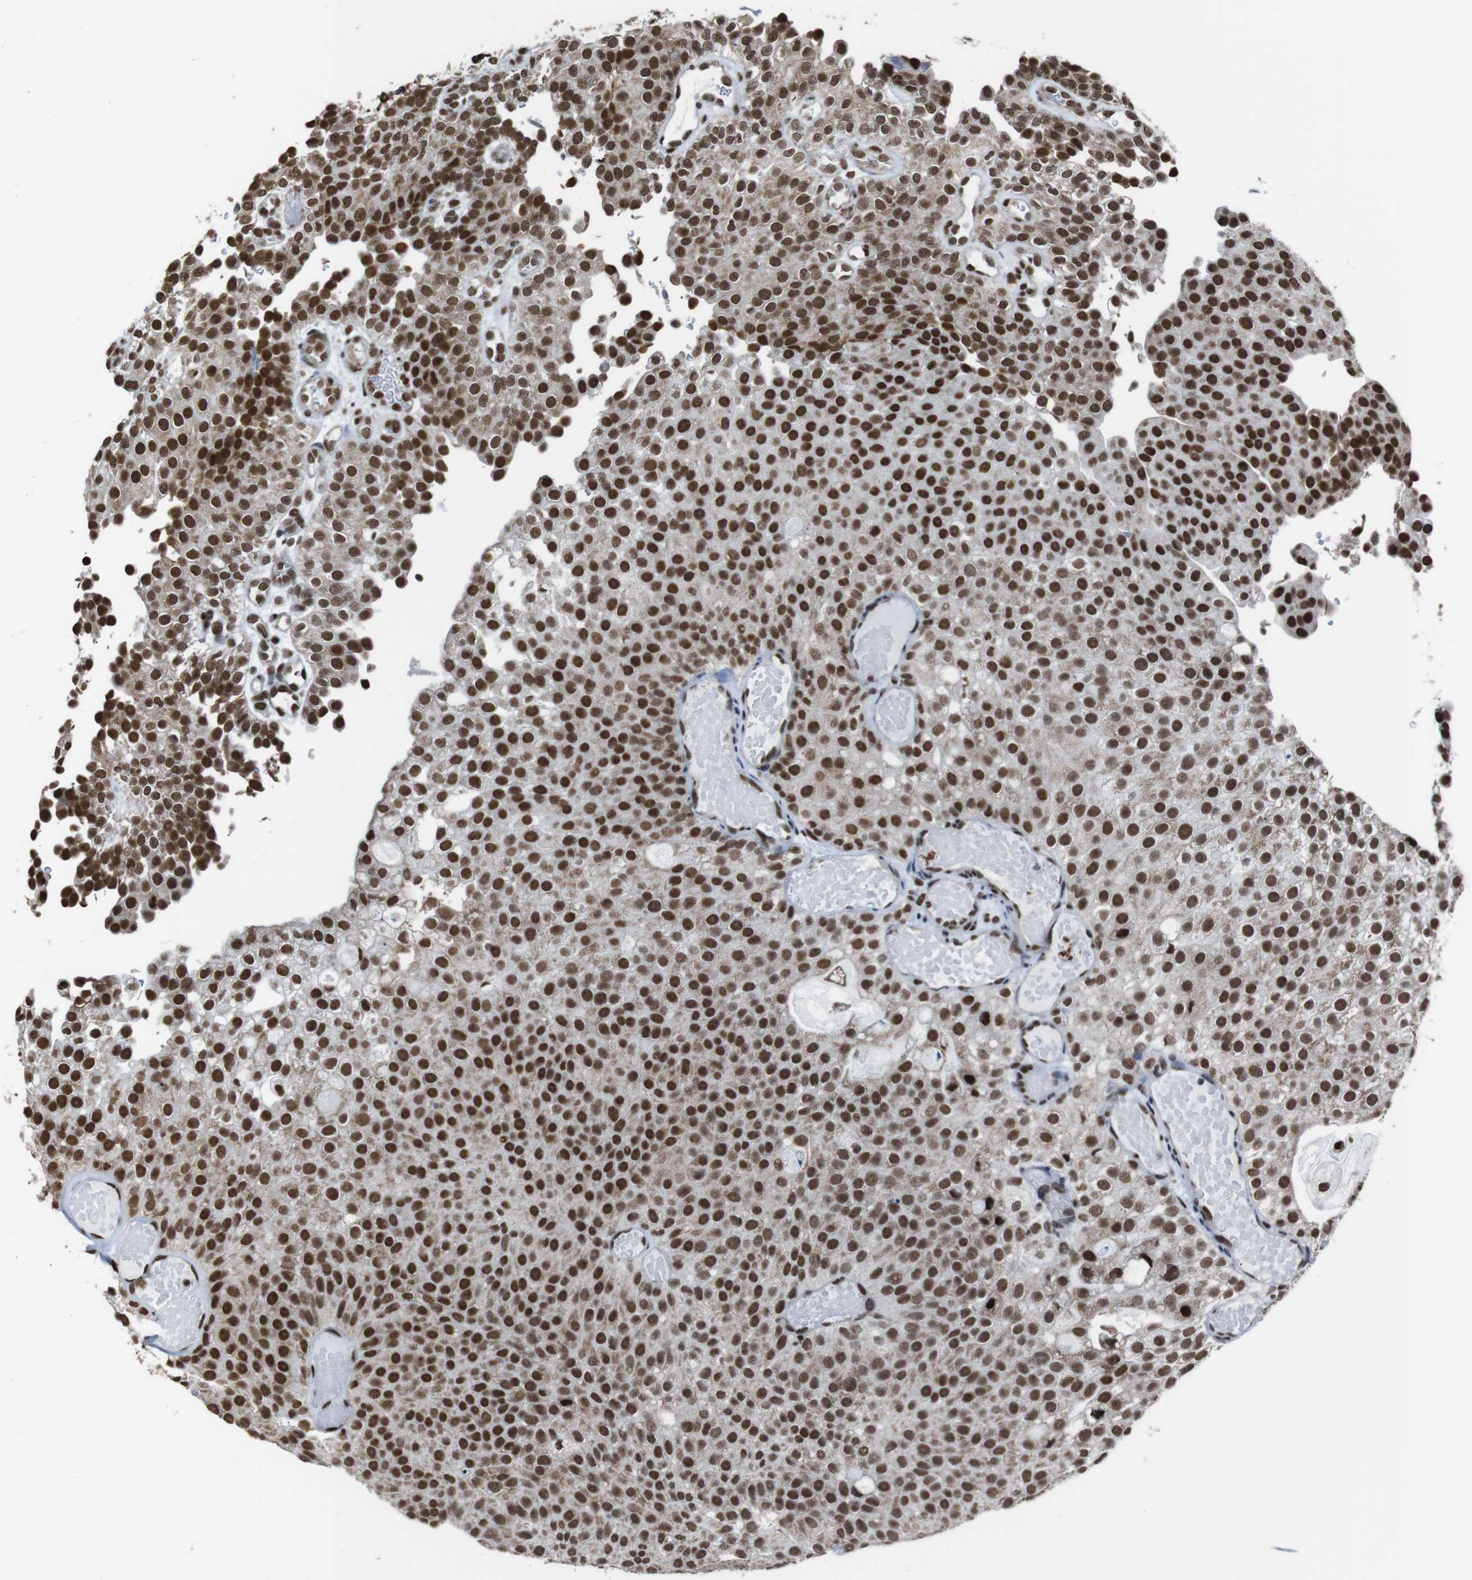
{"staining": {"intensity": "strong", "quantity": ">75%", "location": "nuclear"}, "tissue": "urothelial cancer", "cell_type": "Tumor cells", "image_type": "cancer", "snomed": [{"axis": "morphology", "description": "Urothelial carcinoma, Low grade"}, {"axis": "topography", "description": "Urinary bladder"}], "caption": "The immunohistochemical stain labels strong nuclear staining in tumor cells of urothelial cancer tissue.", "gene": "ROMO1", "patient": {"sex": "male", "age": 78}}